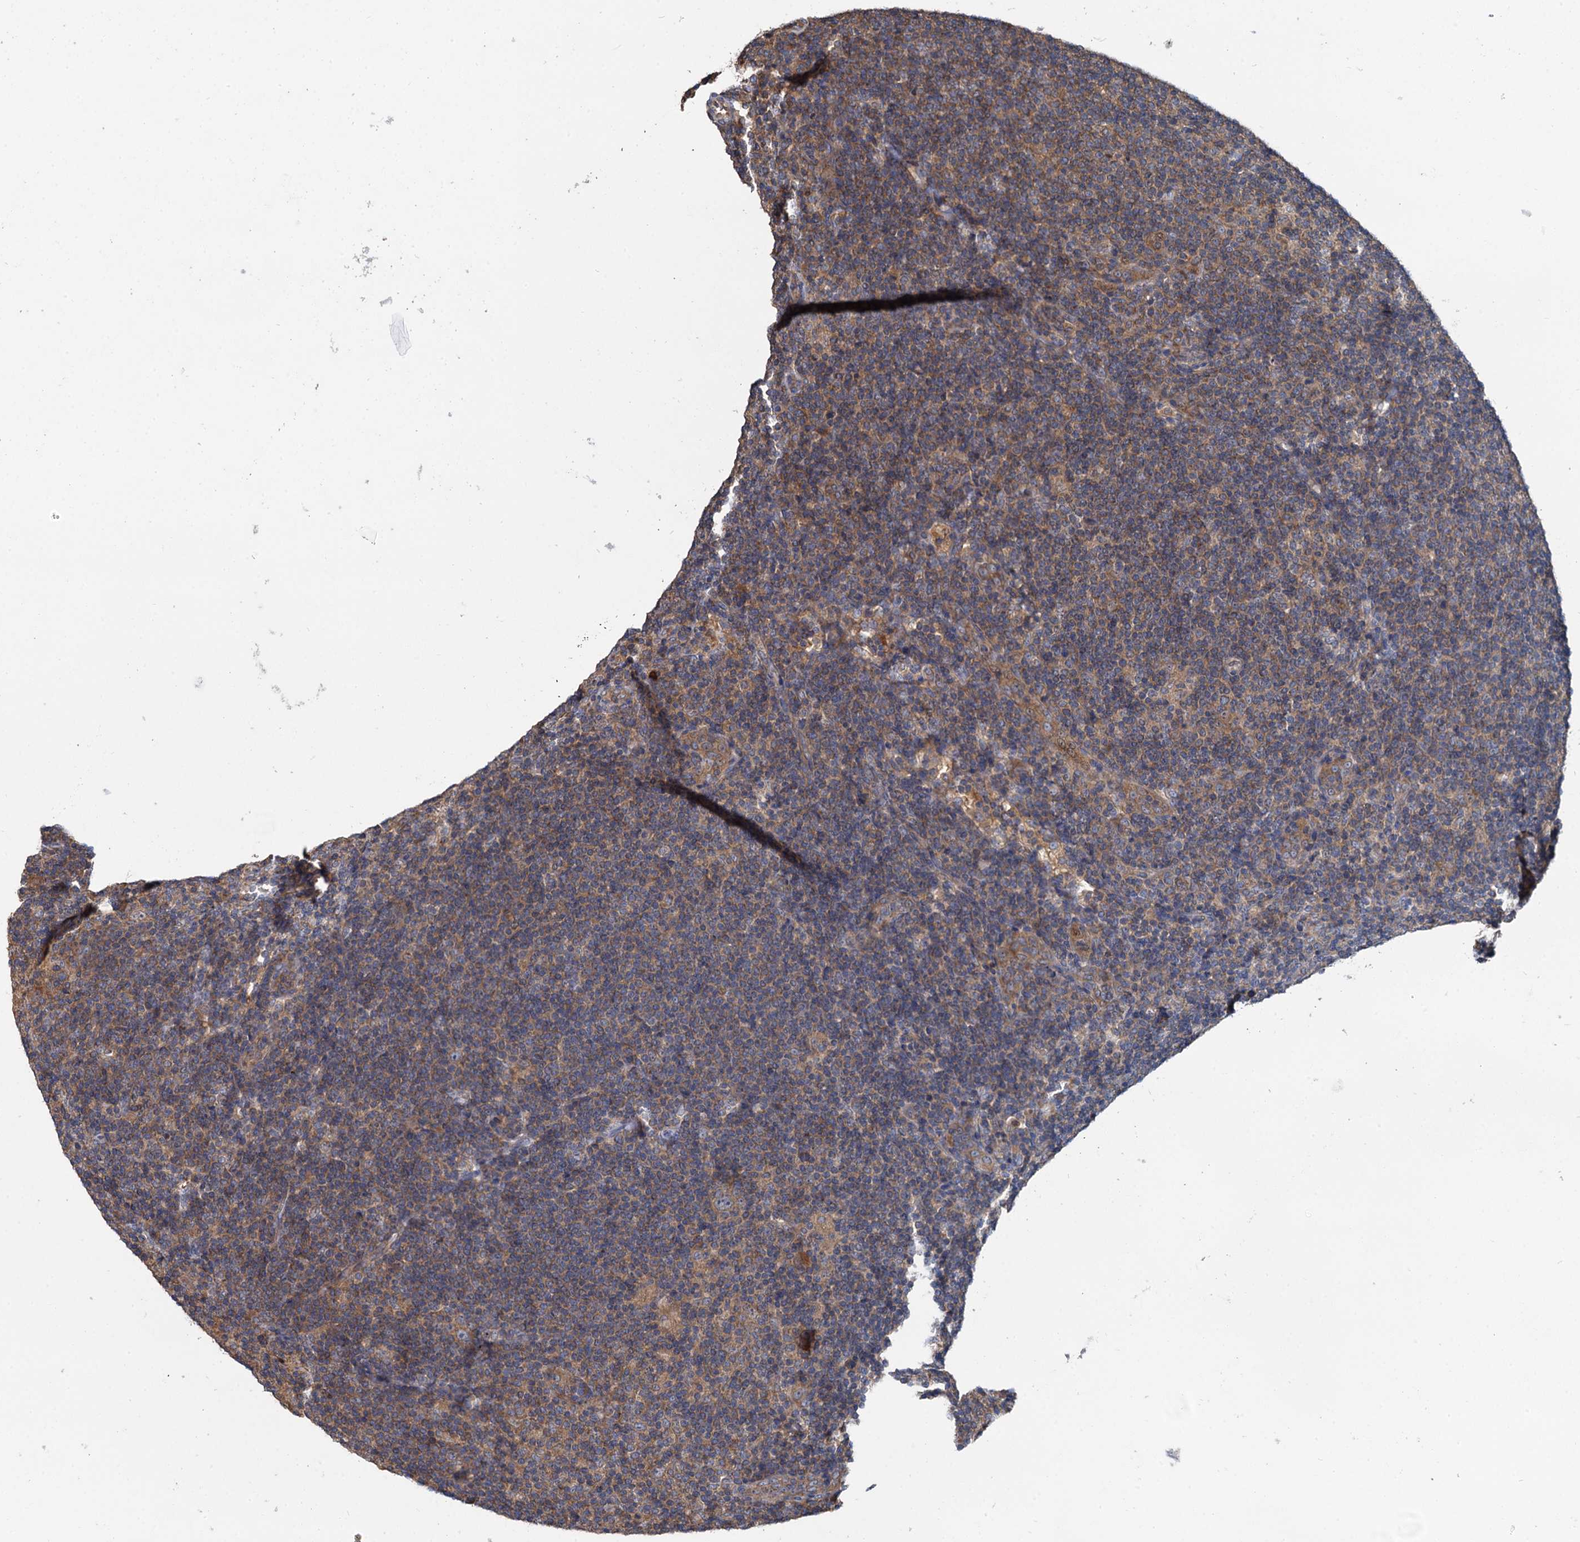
{"staining": {"intensity": "weak", "quantity": ">75%", "location": "cytoplasmic/membranous"}, "tissue": "lymphoma", "cell_type": "Tumor cells", "image_type": "cancer", "snomed": [{"axis": "morphology", "description": "Hodgkin's disease, NOS"}, {"axis": "topography", "description": "Lymph node"}], "caption": "Weak cytoplasmic/membranous positivity for a protein is appreciated in approximately >75% of tumor cells of lymphoma using IHC.", "gene": "CEP192", "patient": {"sex": "female", "age": 57}}